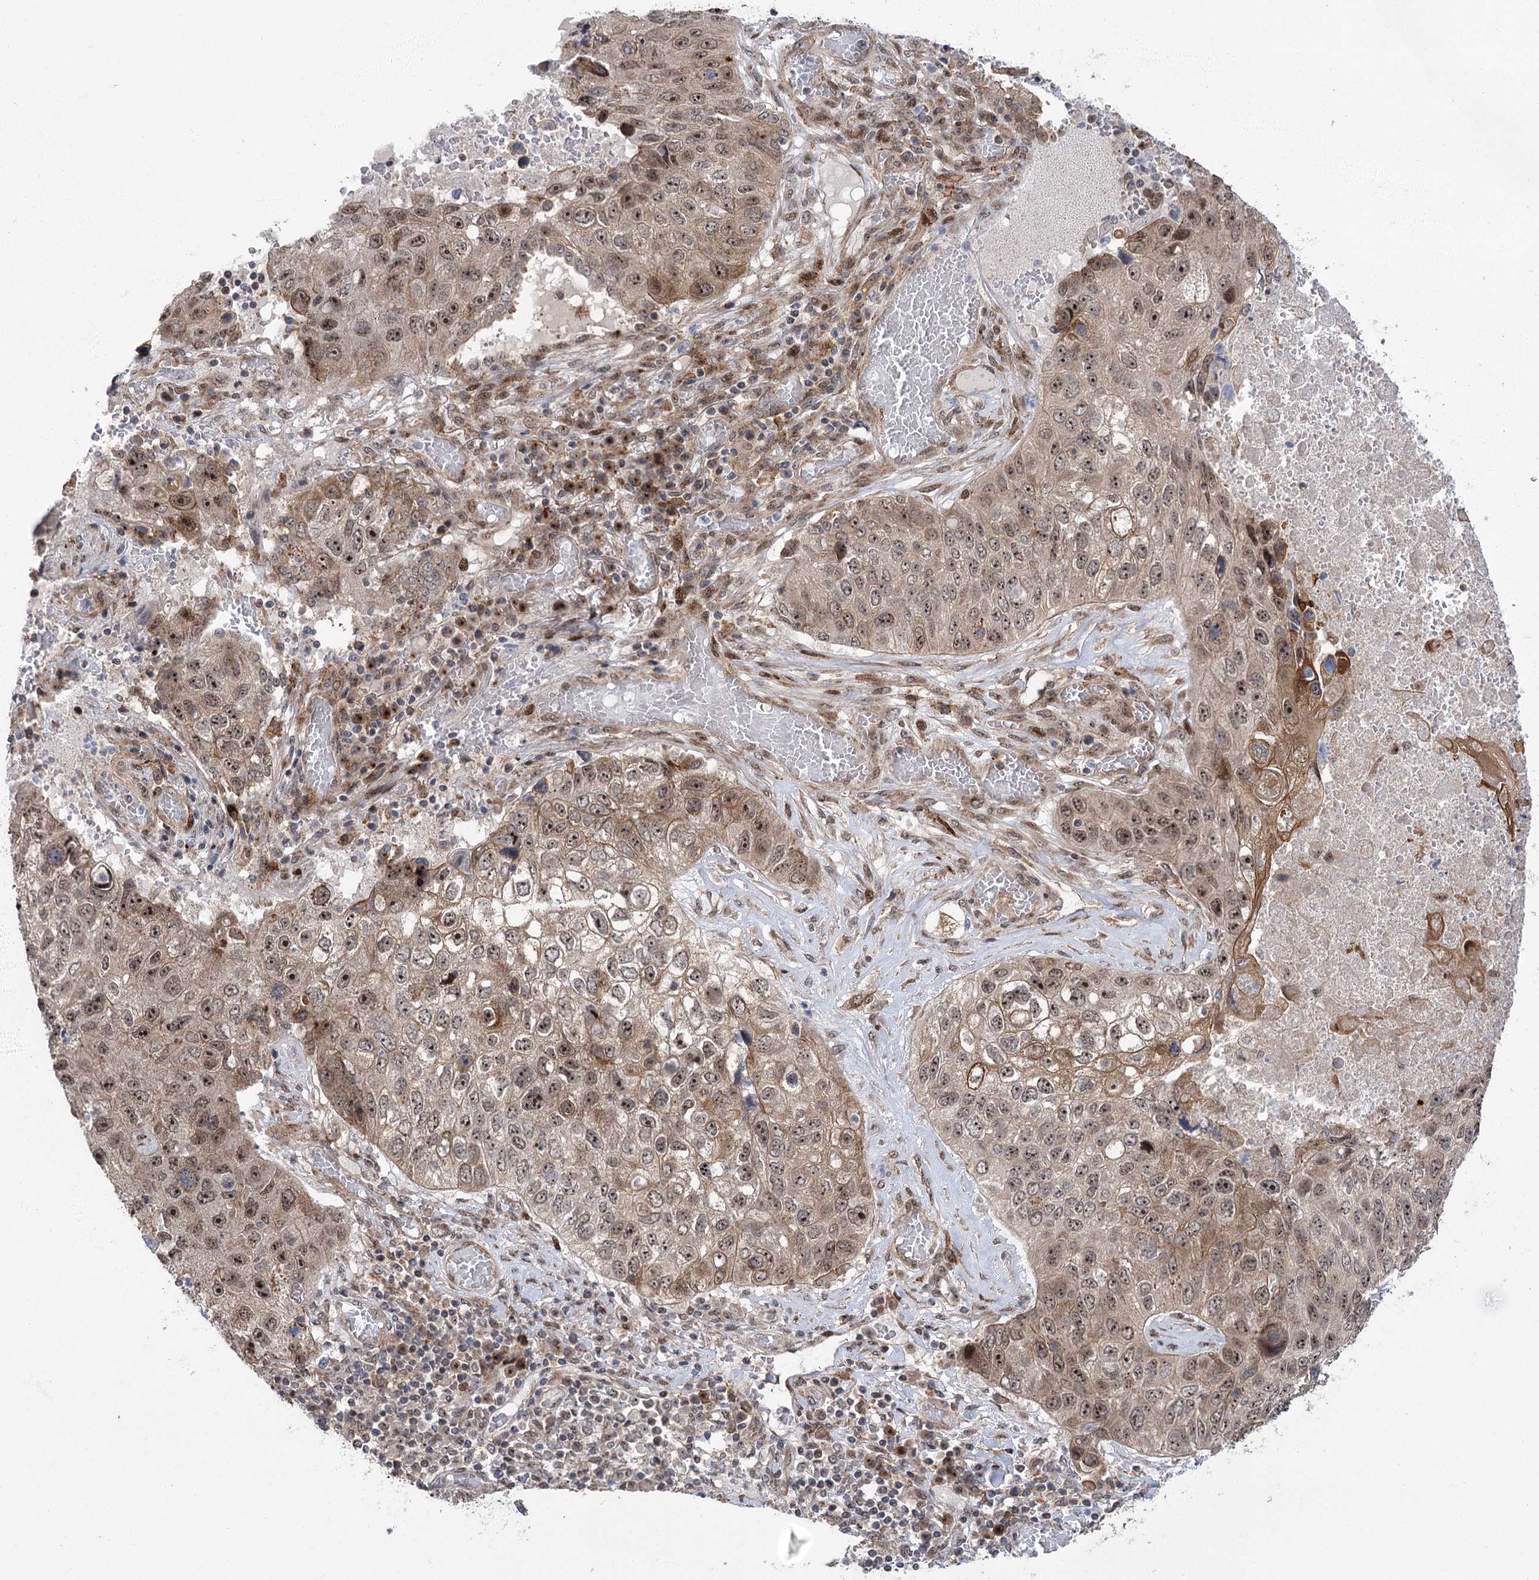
{"staining": {"intensity": "moderate", "quantity": ">75%", "location": "cytoplasmic/membranous,nuclear"}, "tissue": "lung cancer", "cell_type": "Tumor cells", "image_type": "cancer", "snomed": [{"axis": "morphology", "description": "Squamous cell carcinoma, NOS"}, {"axis": "topography", "description": "Lung"}], "caption": "Lung cancer (squamous cell carcinoma) stained with a protein marker demonstrates moderate staining in tumor cells.", "gene": "PARM1", "patient": {"sex": "male", "age": 61}}